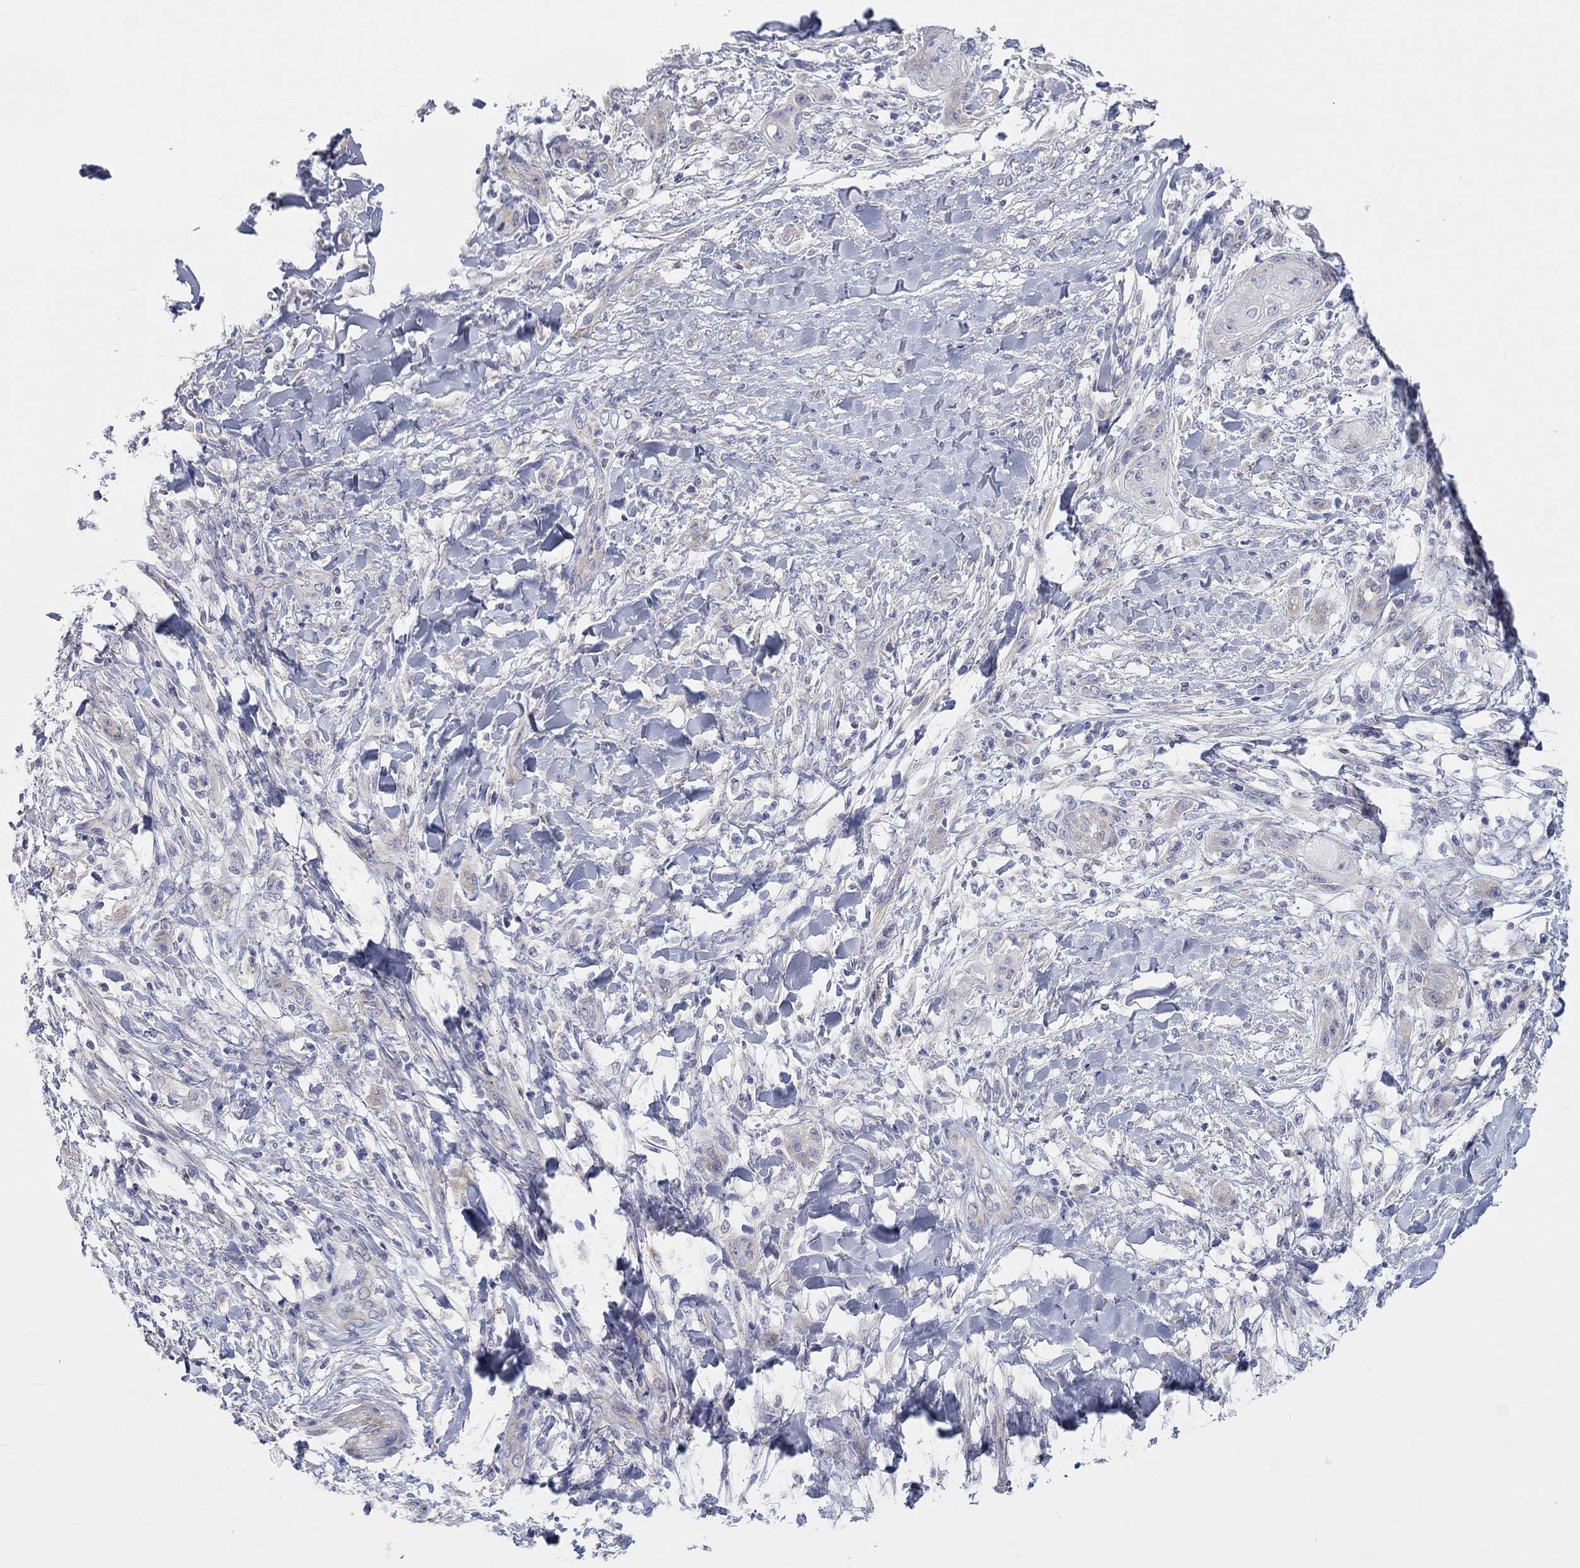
{"staining": {"intensity": "negative", "quantity": "none", "location": "none"}, "tissue": "skin cancer", "cell_type": "Tumor cells", "image_type": "cancer", "snomed": [{"axis": "morphology", "description": "Squamous cell carcinoma, NOS"}, {"axis": "topography", "description": "Skin"}], "caption": "Immunohistochemical staining of skin cancer (squamous cell carcinoma) exhibits no significant positivity in tumor cells.", "gene": "BCO2", "patient": {"sex": "male", "age": 62}}